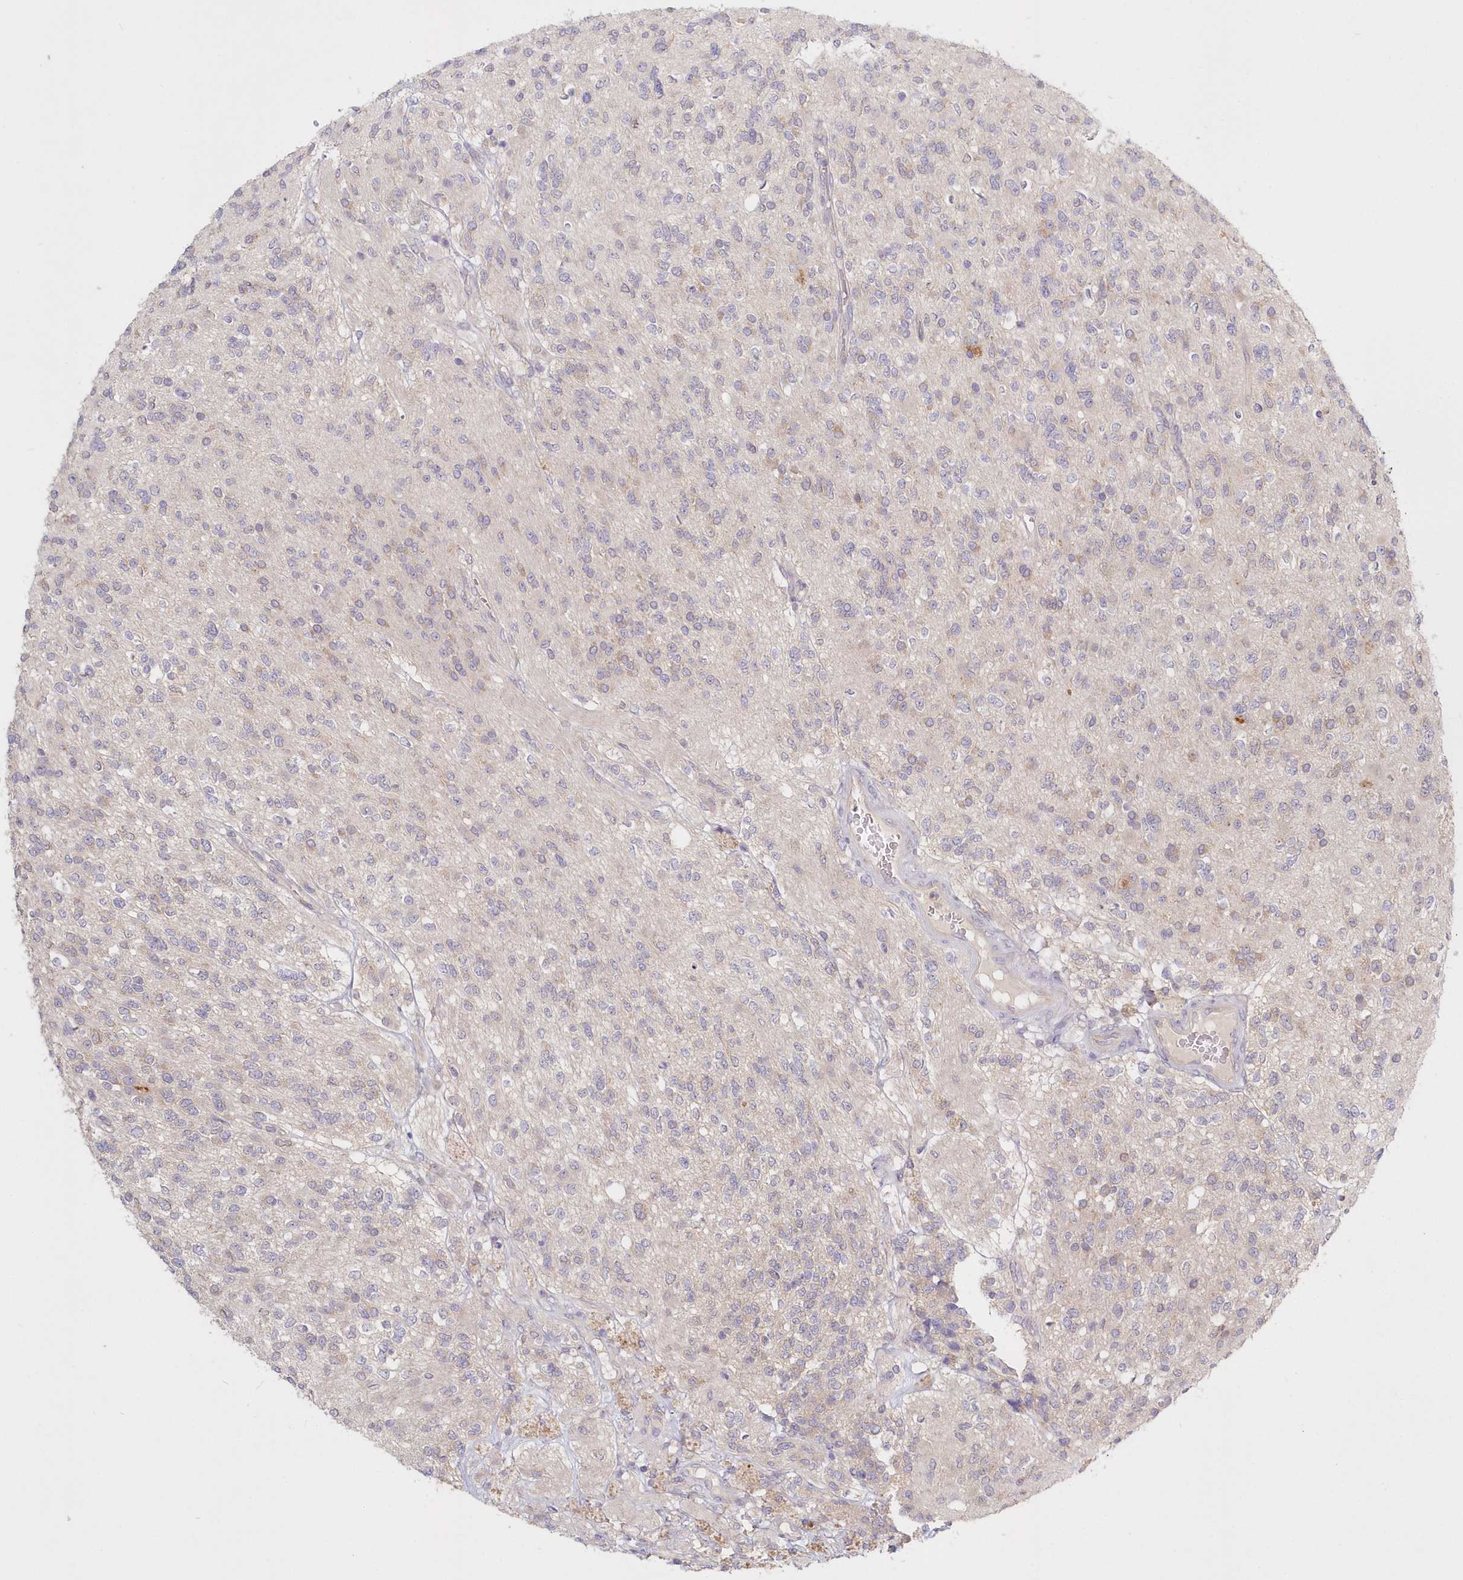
{"staining": {"intensity": "negative", "quantity": "none", "location": "none"}, "tissue": "glioma", "cell_type": "Tumor cells", "image_type": "cancer", "snomed": [{"axis": "morphology", "description": "Glioma, malignant, High grade"}, {"axis": "topography", "description": "Brain"}], "caption": "A histopathology image of malignant glioma (high-grade) stained for a protein reveals no brown staining in tumor cells.", "gene": "KATNA1", "patient": {"sex": "male", "age": 34}}